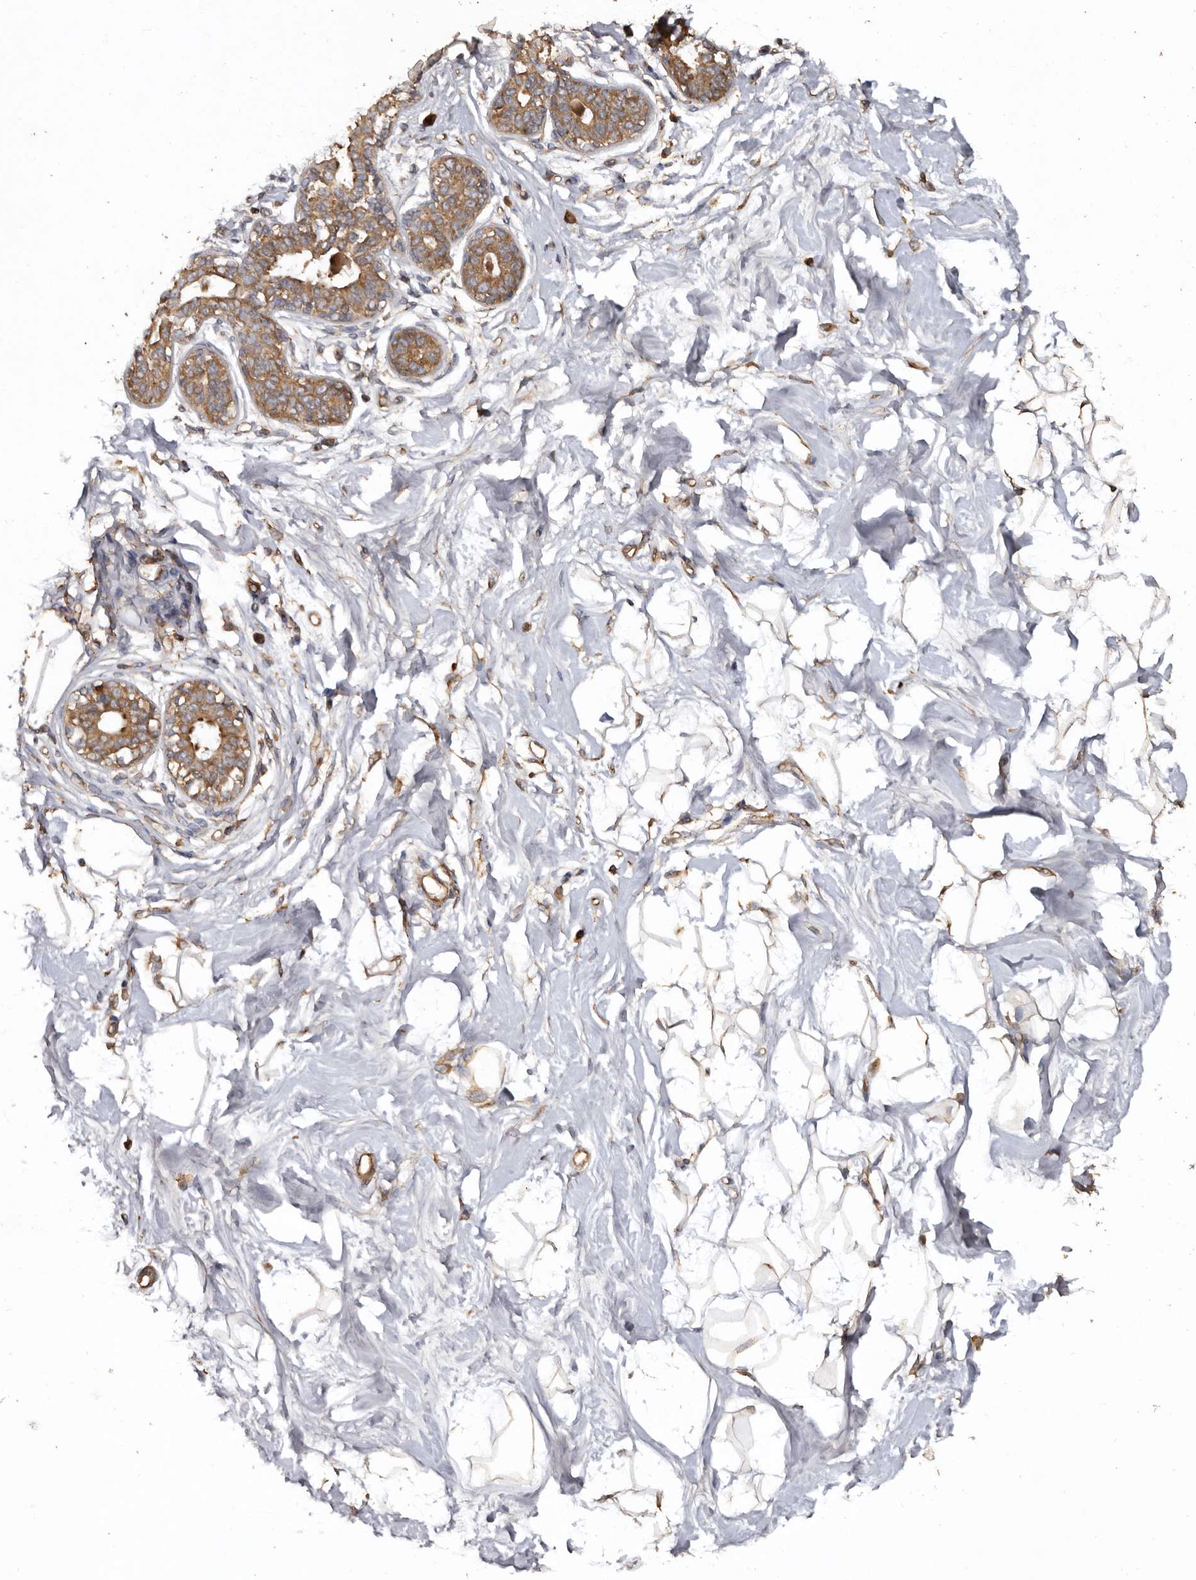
{"staining": {"intensity": "moderate", "quantity": ">75%", "location": "cytoplasmic/membranous"}, "tissue": "breast", "cell_type": "Adipocytes", "image_type": "normal", "snomed": [{"axis": "morphology", "description": "Normal tissue, NOS"}, {"axis": "topography", "description": "Breast"}], "caption": "Moderate cytoplasmic/membranous protein staining is seen in about >75% of adipocytes in breast.", "gene": "FLCN", "patient": {"sex": "female", "age": 45}}